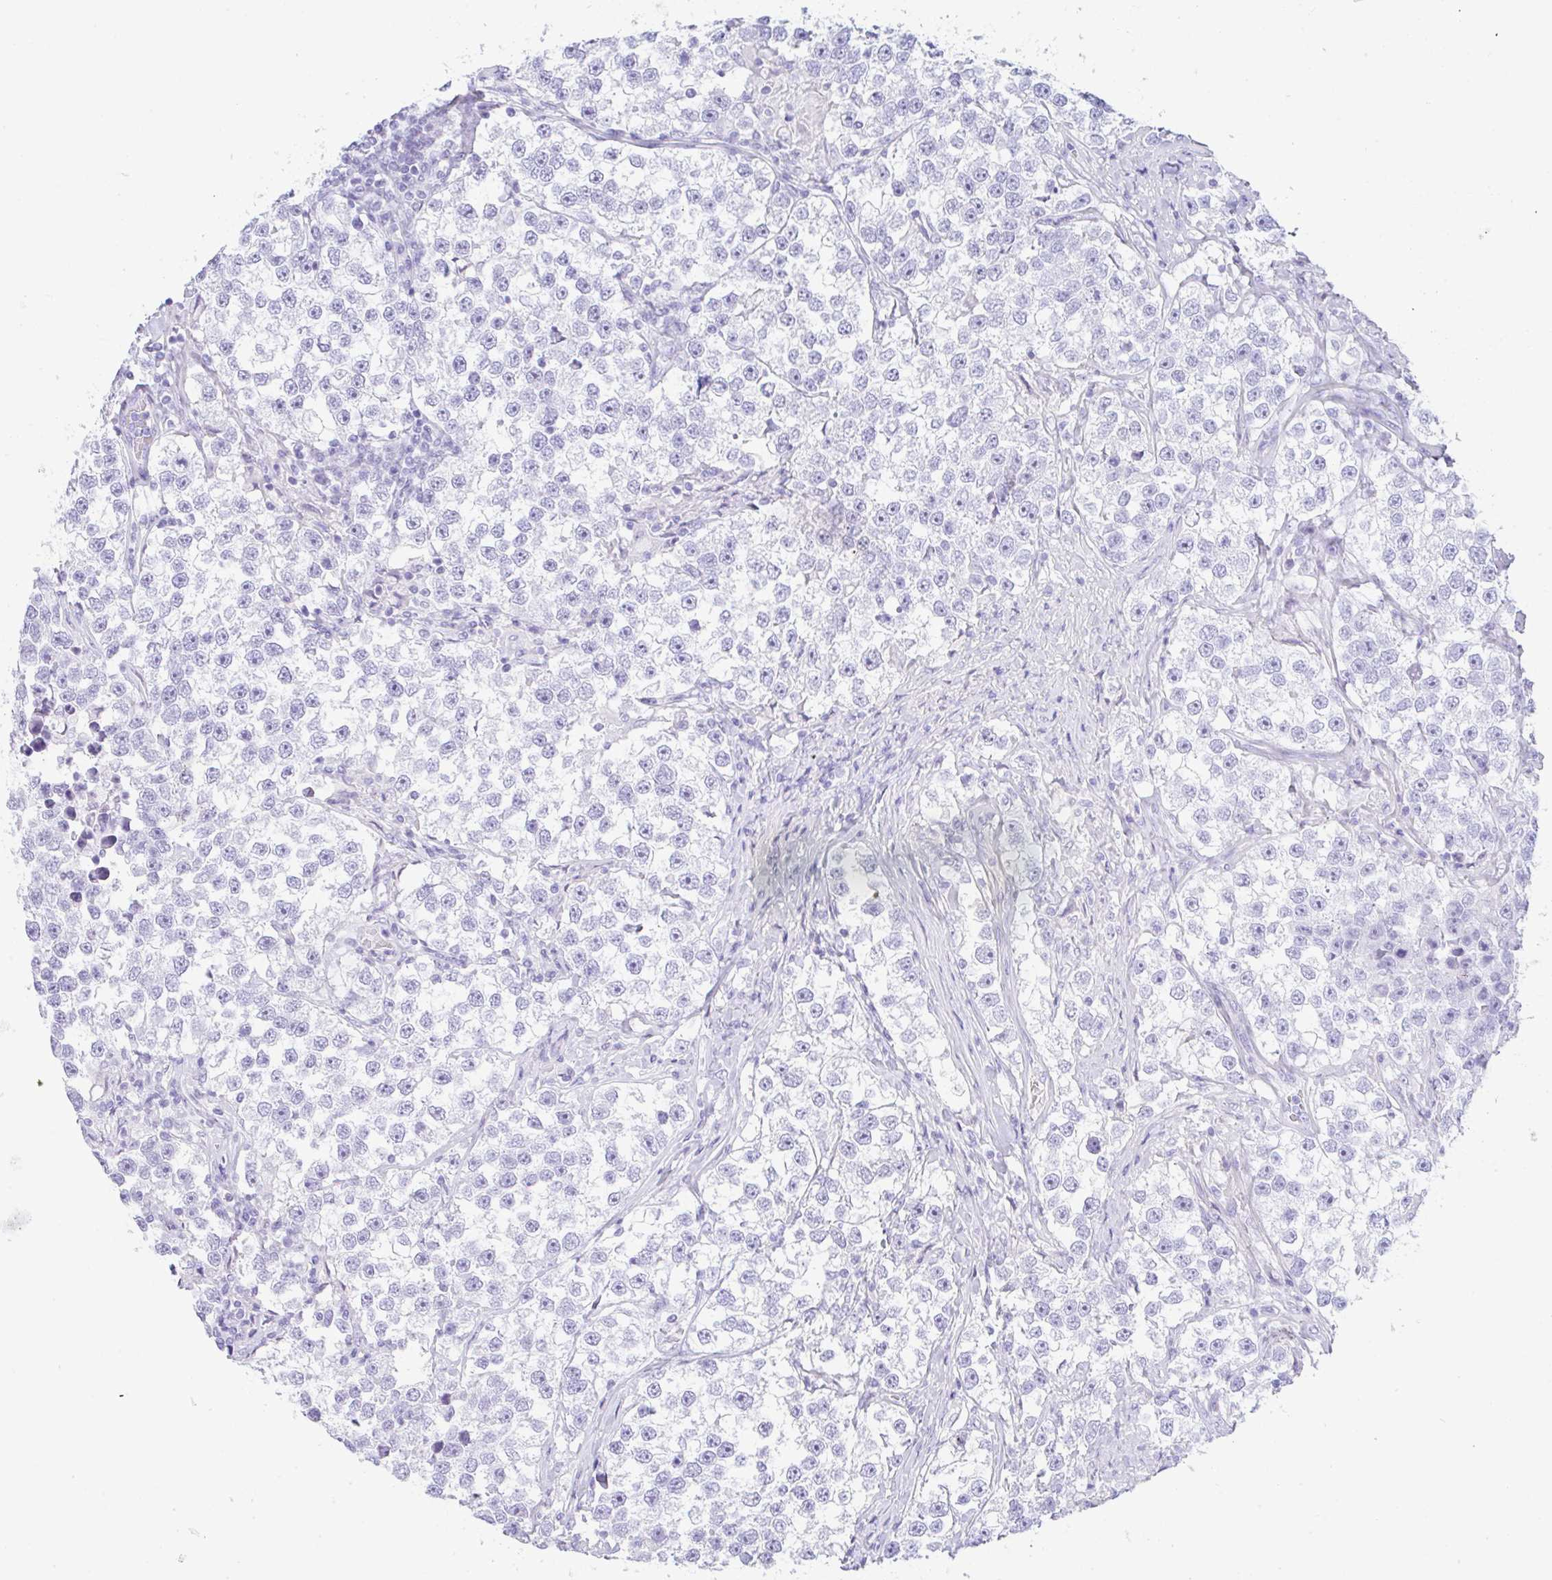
{"staining": {"intensity": "negative", "quantity": "none", "location": "none"}, "tissue": "testis cancer", "cell_type": "Tumor cells", "image_type": "cancer", "snomed": [{"axis": "morphology", "description": "Seminoma, NOS"}, {"axis": "topography", "description": "Testis"}], "caption": "Immunohistochemistry (IHC) histopathology image of neoplastic tissue: human testis cancer (seminoma) stained with DAB (3,3'-diaminobenzidine) shows no significant protein positivity in tumor cells.", "gene": "NDUFAF8", "patient": {"sex": "male", "age": 46}}